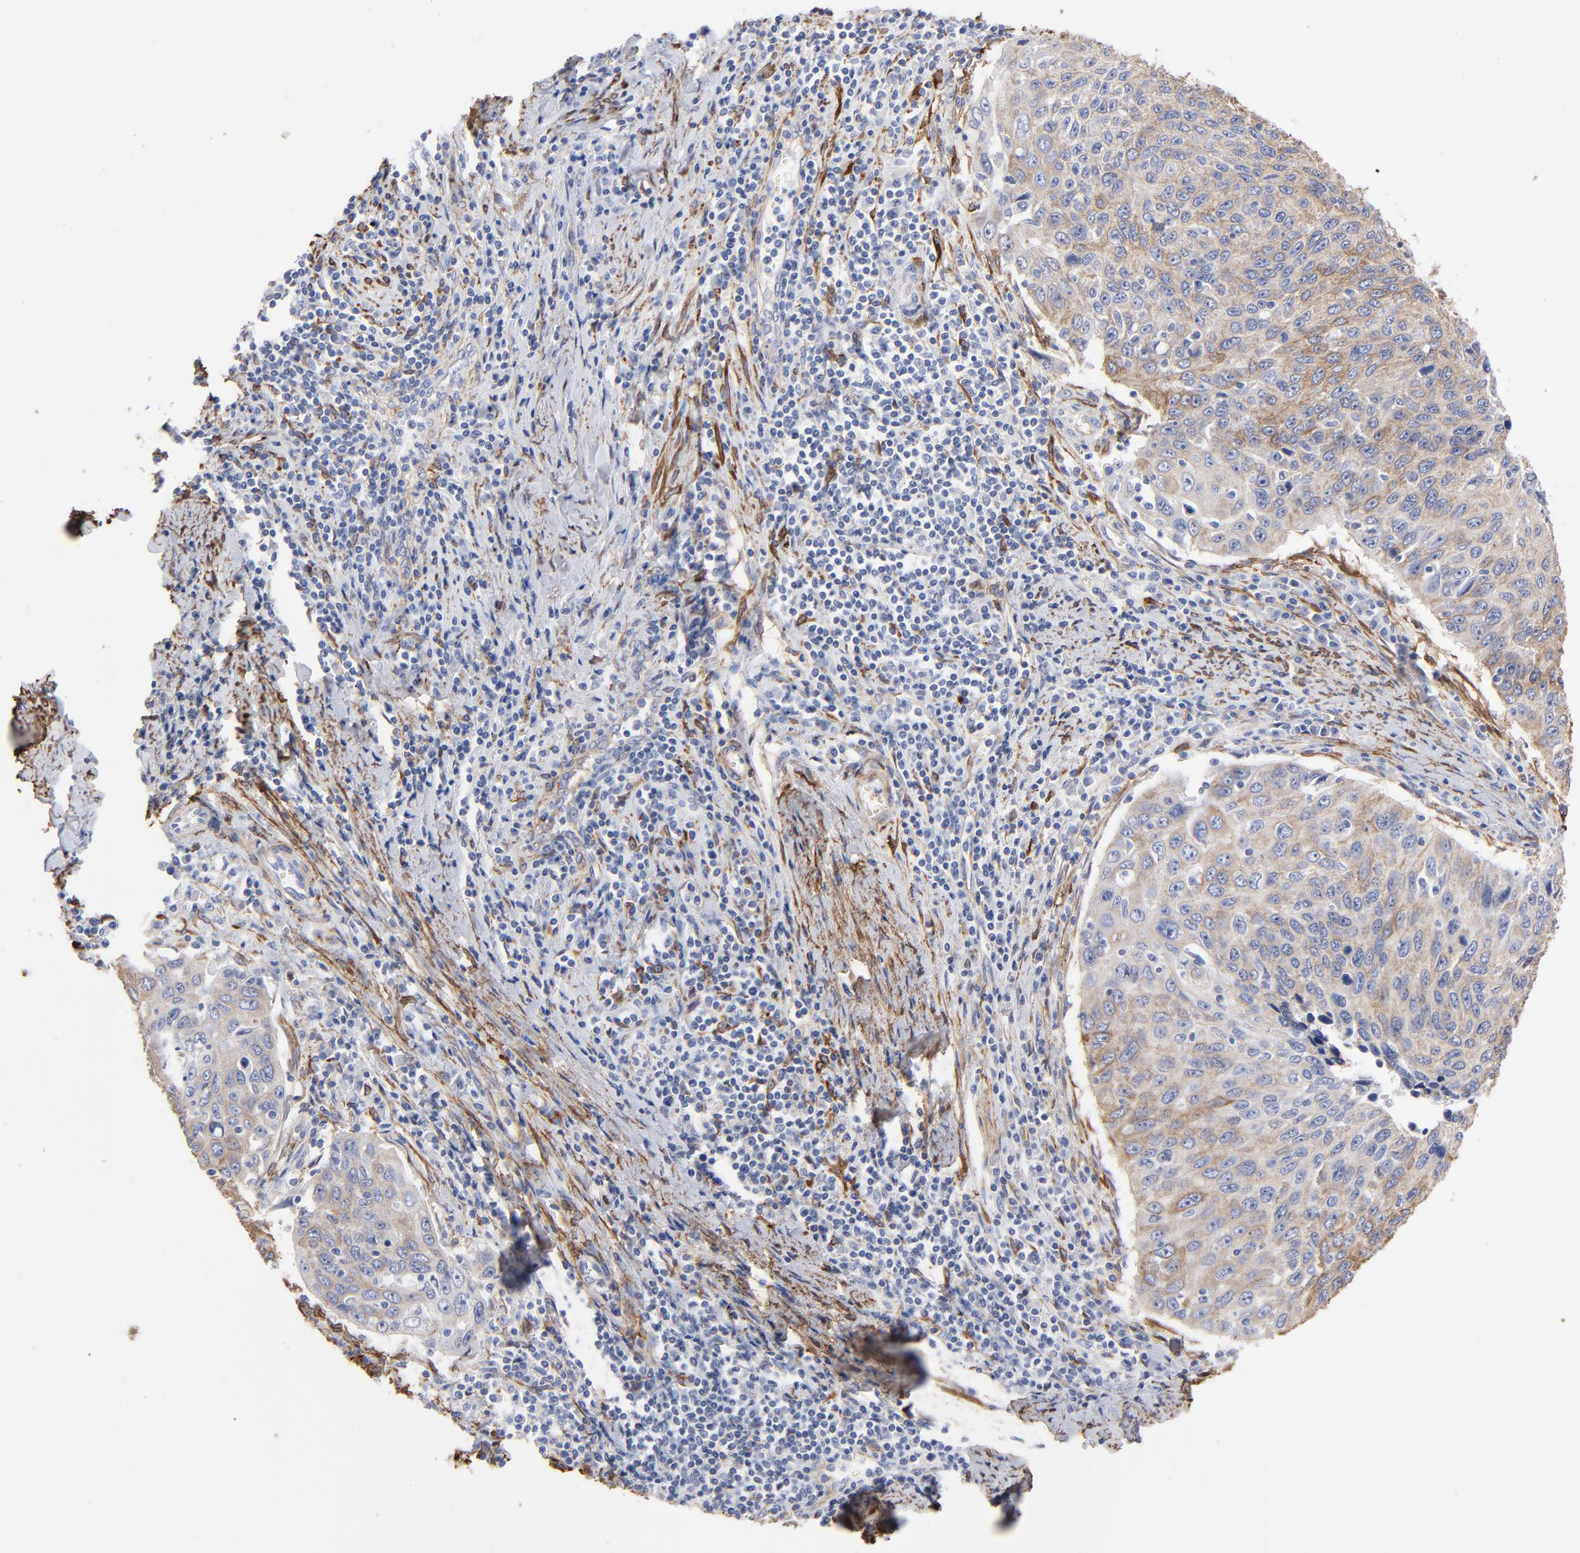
{"staining": {"intensity": "weak", "quantity": "25%-75%", "location": "cytoplasmic/membranous"}, "tissue": "cervical cancer", "cell_type": "Tumor cells", "image_type": "cancer", "snomed": [{"axis": "morphology", "description": "Squamous cell carcinoma, NOS"}, {"axis": "topography", "description": "Cervix"}], "caption": "Human cervical cancer (squamous cell carcinoma) stained with a protein marker reveals weak staining in tumor cells.", "gene": "CILP", "patient": {"sex": "female", "age": 53}}